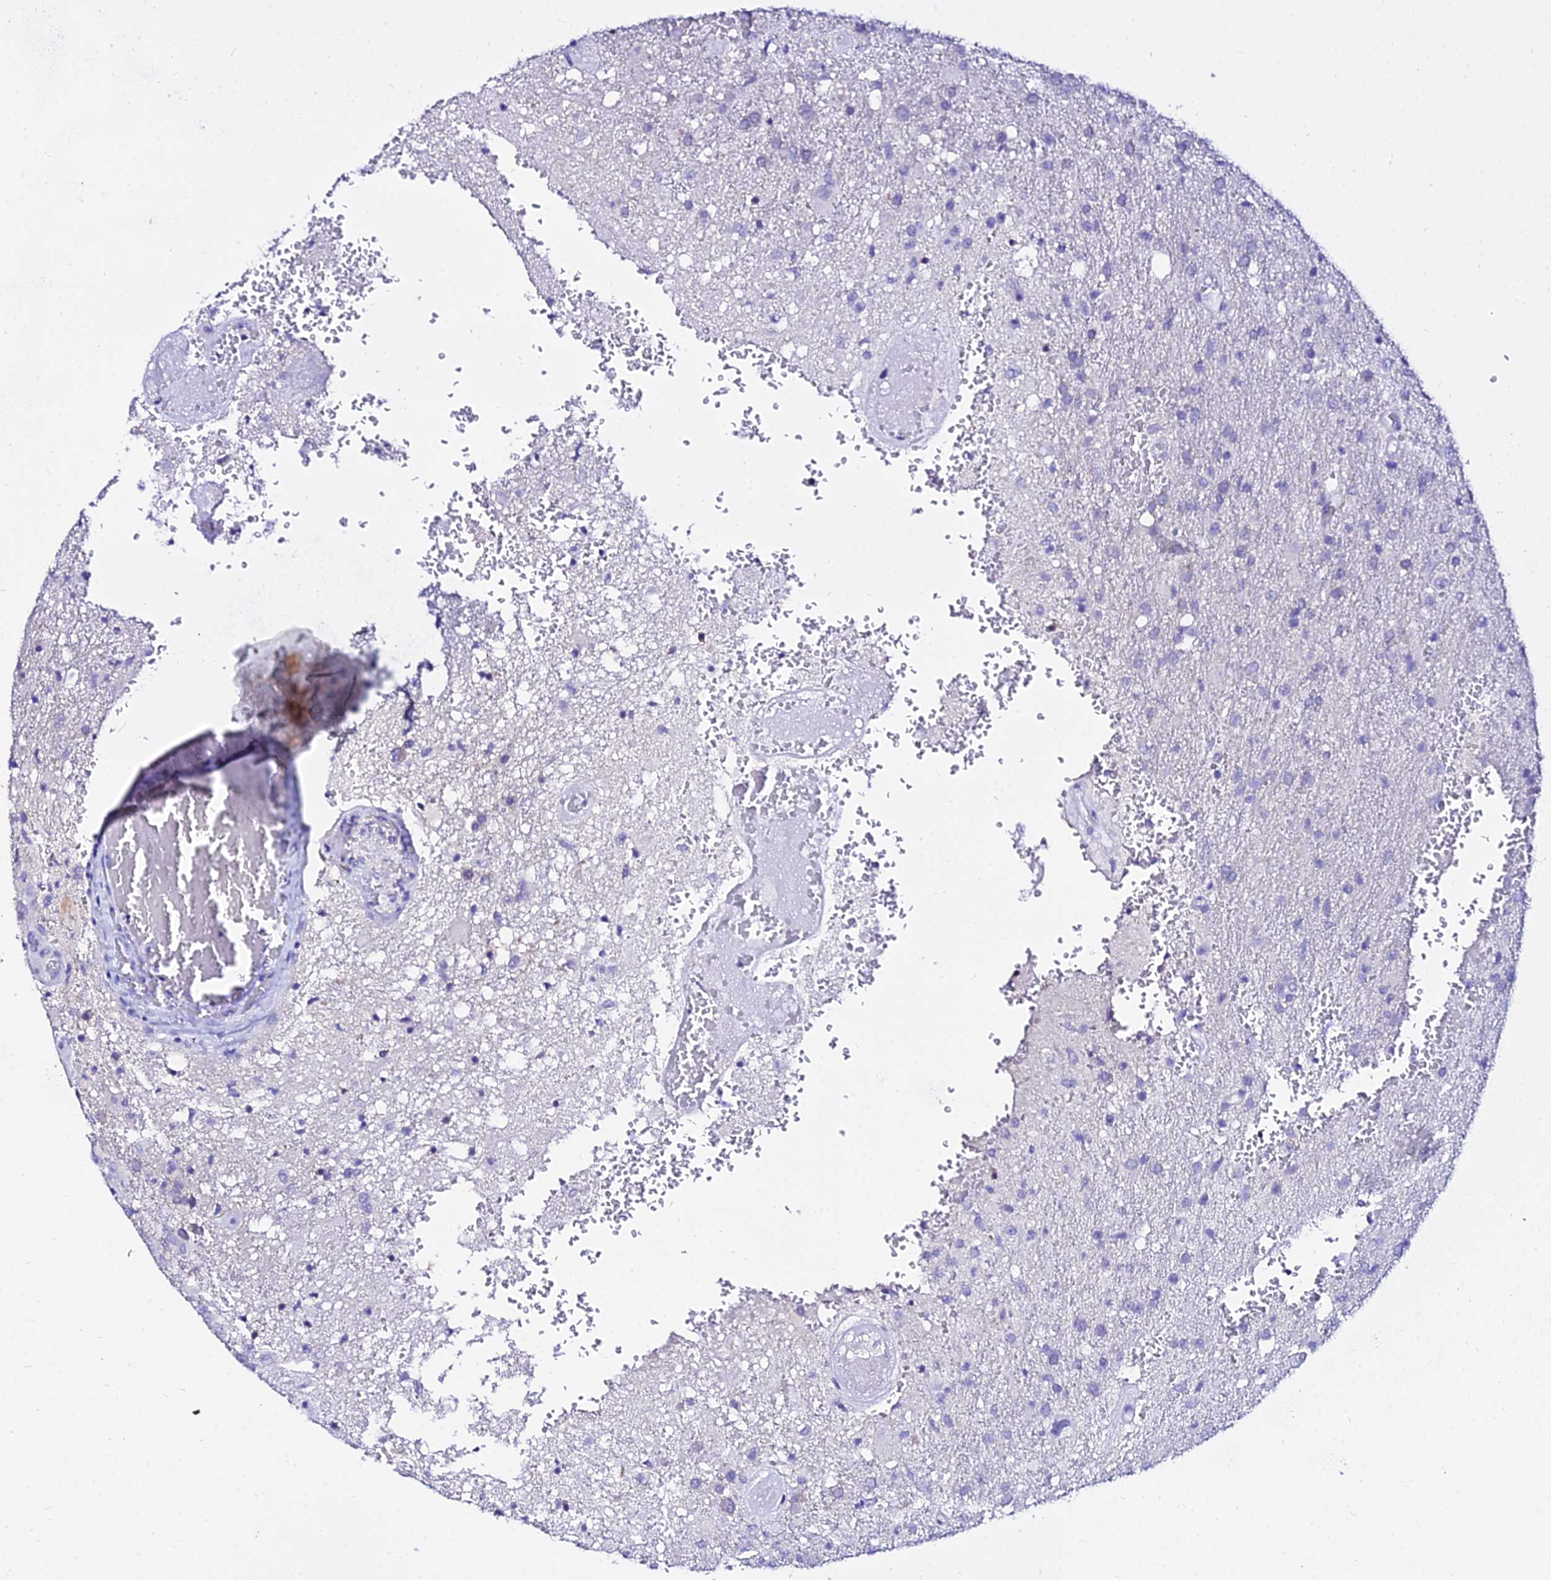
{"staining": {"intensity": "negative", "quantity": "none", "location": "none"}, "tissue": "glioma", "cell_type": "Tumor cells", "image_type": "cancer", "snomed": [{"axis": "morphology", "description": "Glioma, malignant, High grade"}, {"axis": "topography", "description": "Brain"}], "caption": "Immunohistochemical staining of malignant glioma (high-grade) exhibits no significant expression in tumor cells. Nuclei are stained in blue.", "gene": "DEFB106A", "patient": {"sex": "female", "age": 74}}